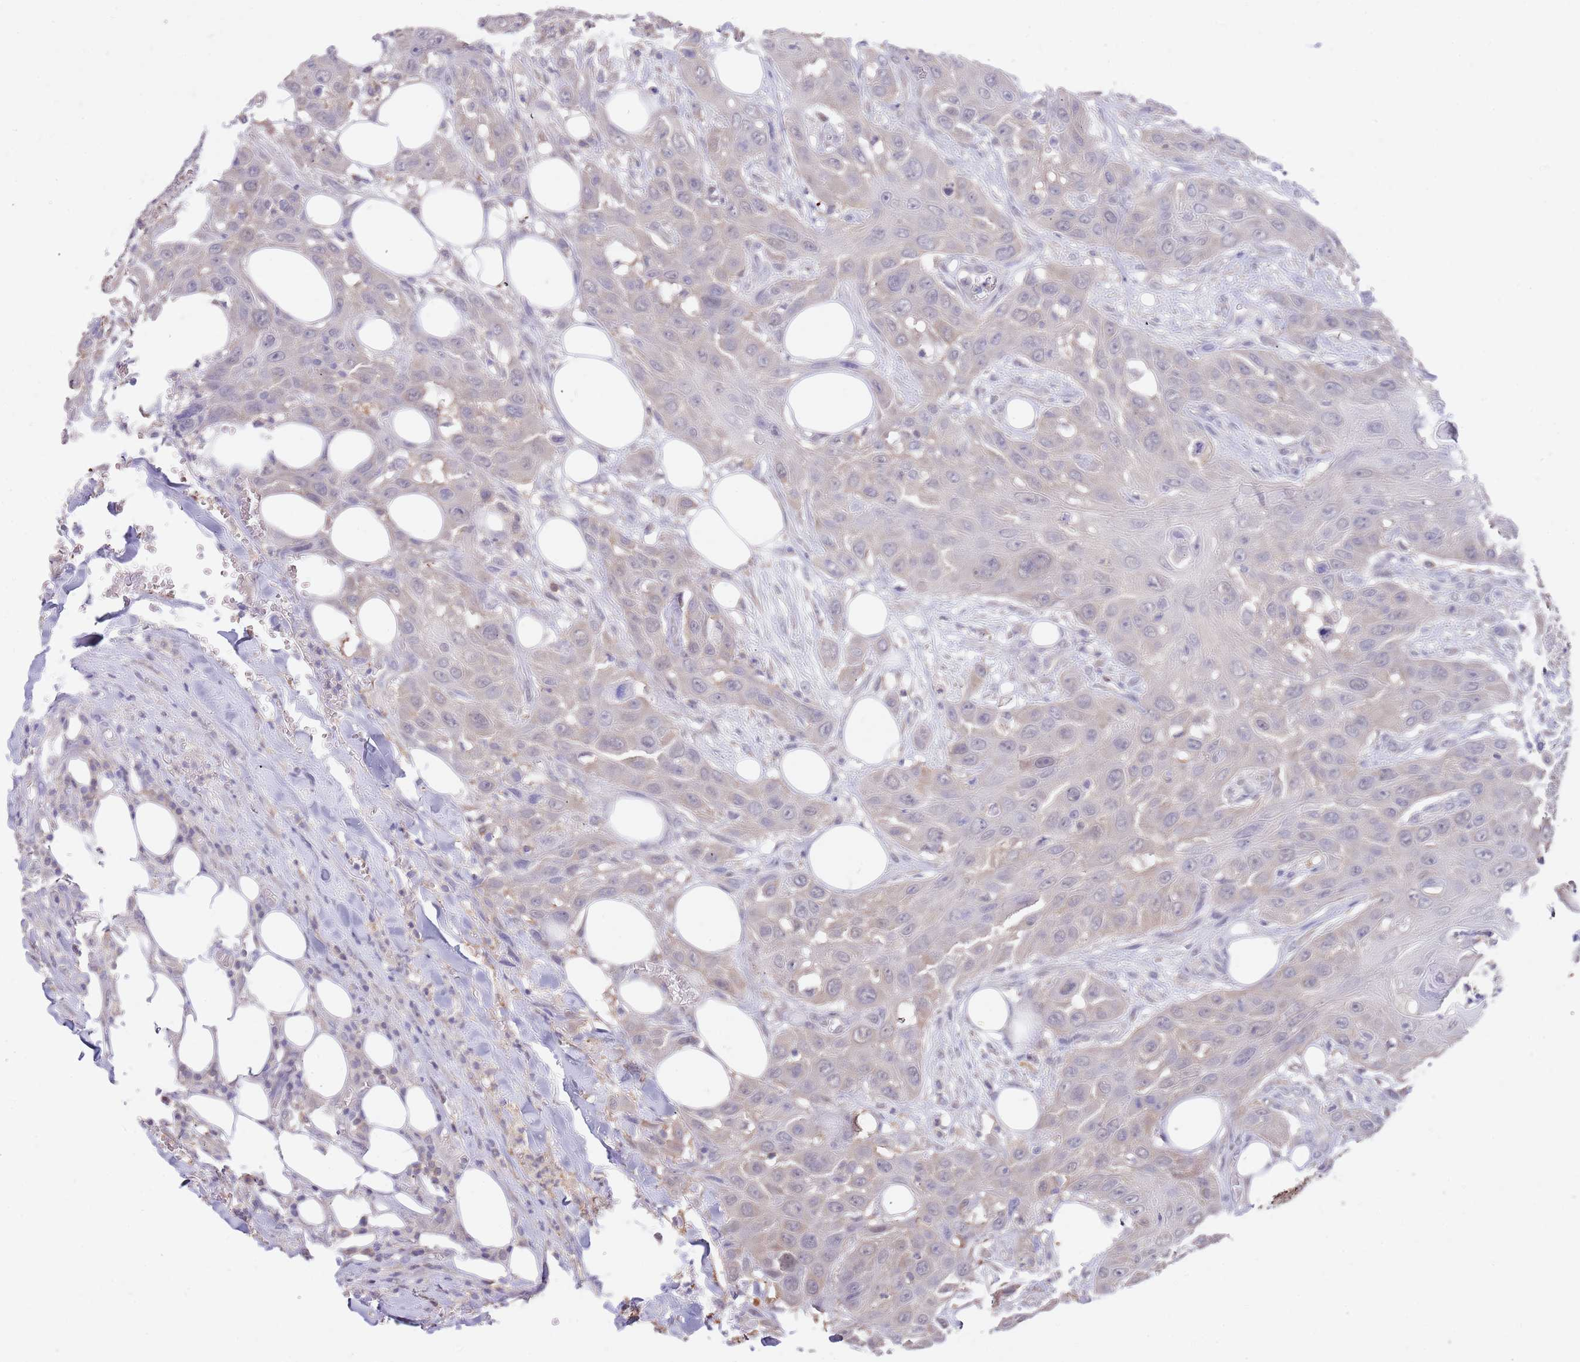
{"staining": {"intensity": "weak", "quantity": ">75%", "location": "cytoplasmic/membranous"}, "tissue": "head and neck cancer", "cell_type": "Tumor cells", "image_type": "cancer", "snomed": [{"axis": "morphology", "description": "Squamous cell carcinoma, NOS"}, {"axis": "topography", "description": "Head-Neck"}], "caption": "Immunohistochemistry micrograph of human head and neck cancer (squamous cell carcinoma) stained for a protein (brown), which displays low levels of weak cytoplasmic/membranous expression in about >75% of tumor cells.", "gene": "AP5S1", "patient": {"sex": "male", "age": 81}}